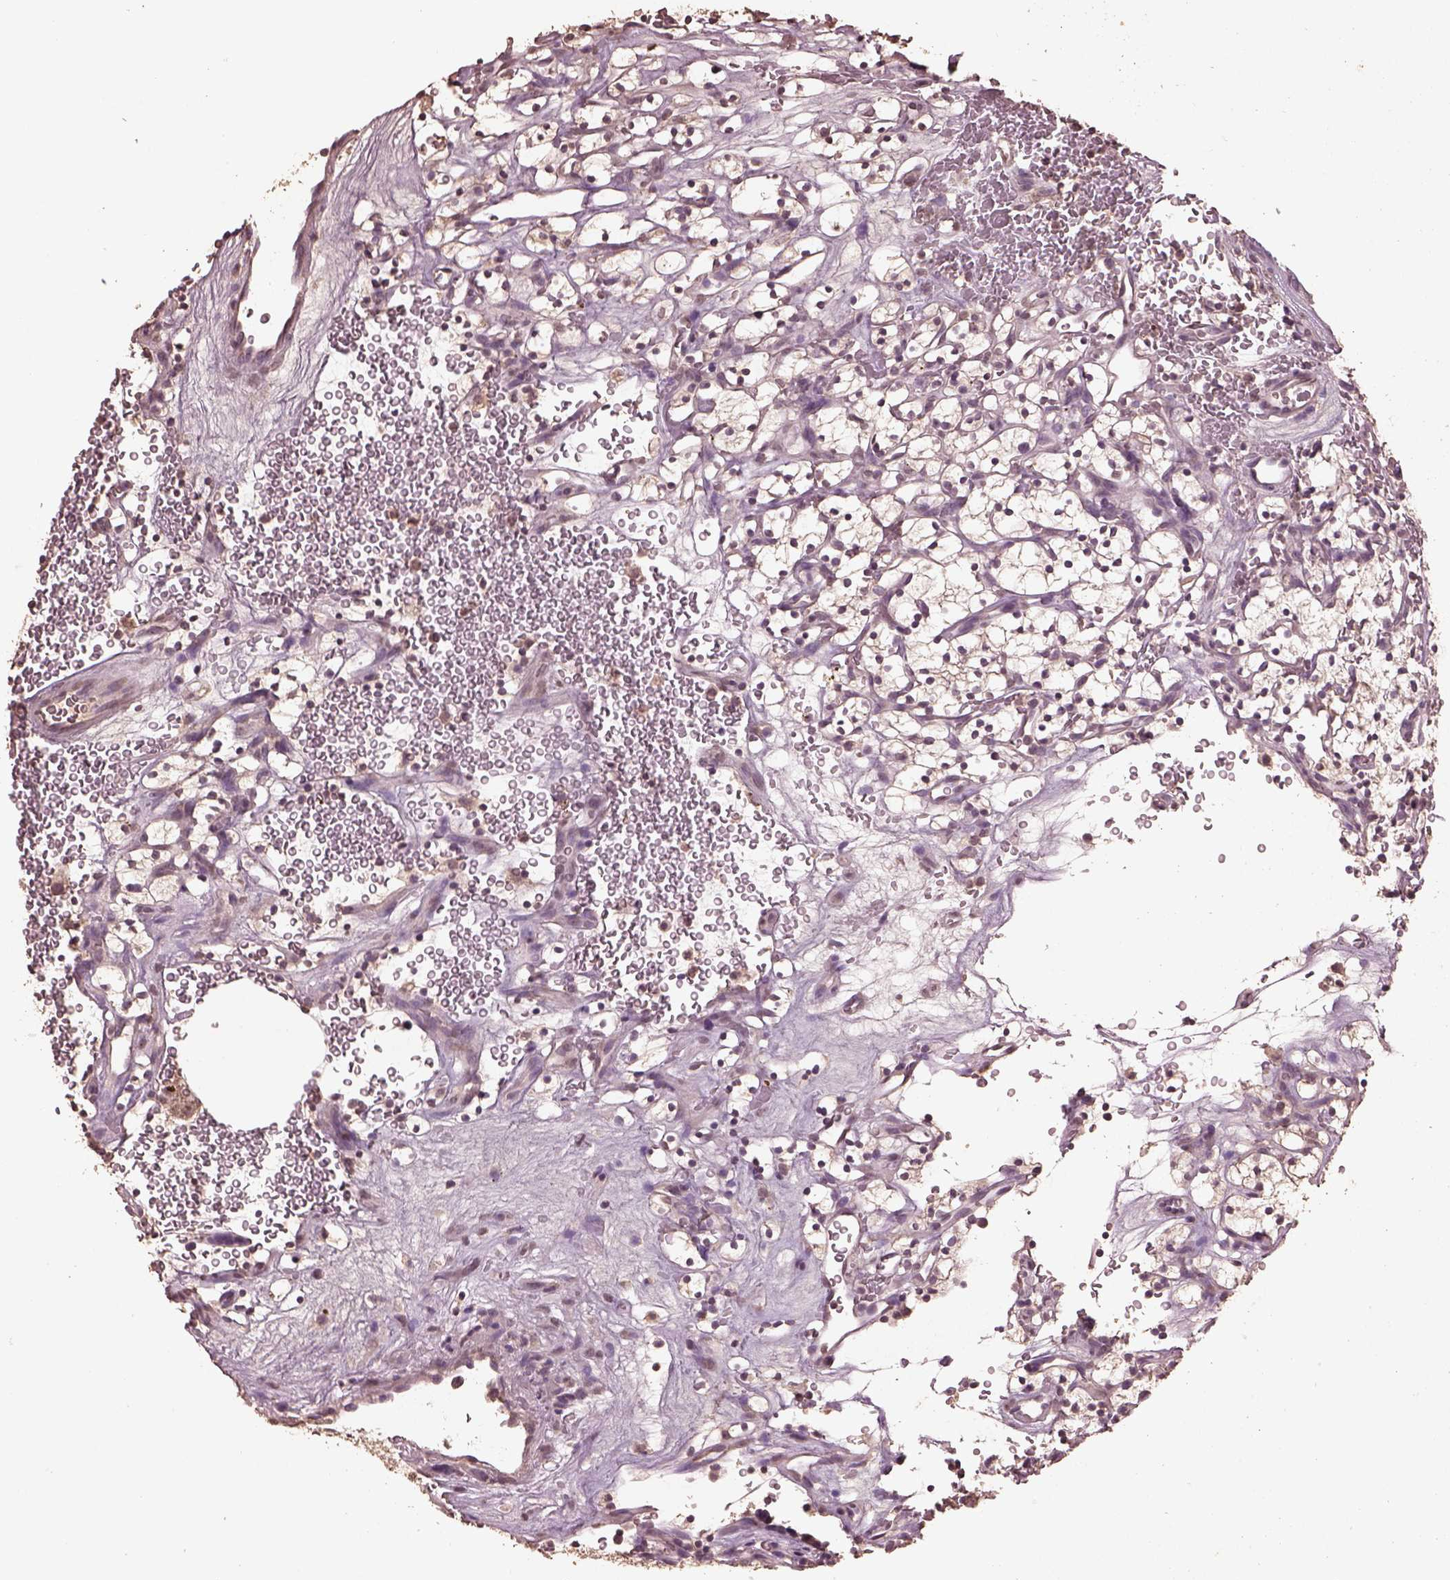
{"staining": {"intensity": "negative", "quantity": "none", "location": "none"}, "tissue": "renal cancer", "cell_type": "Tumor cells", "image_type": "cancer", "snomed": [{"axis": "morphology", "description": "Adenocarcinoma, NOS"}, {"axis": "topography", "description": "Kidney"}], "caption": "Immunohistochemical staining of adenocarcinoma (renal) demonstrates no significant staining in tumor cells.", "gene": "CPT1C", "patient": {"sex": "female", "age": 64}}